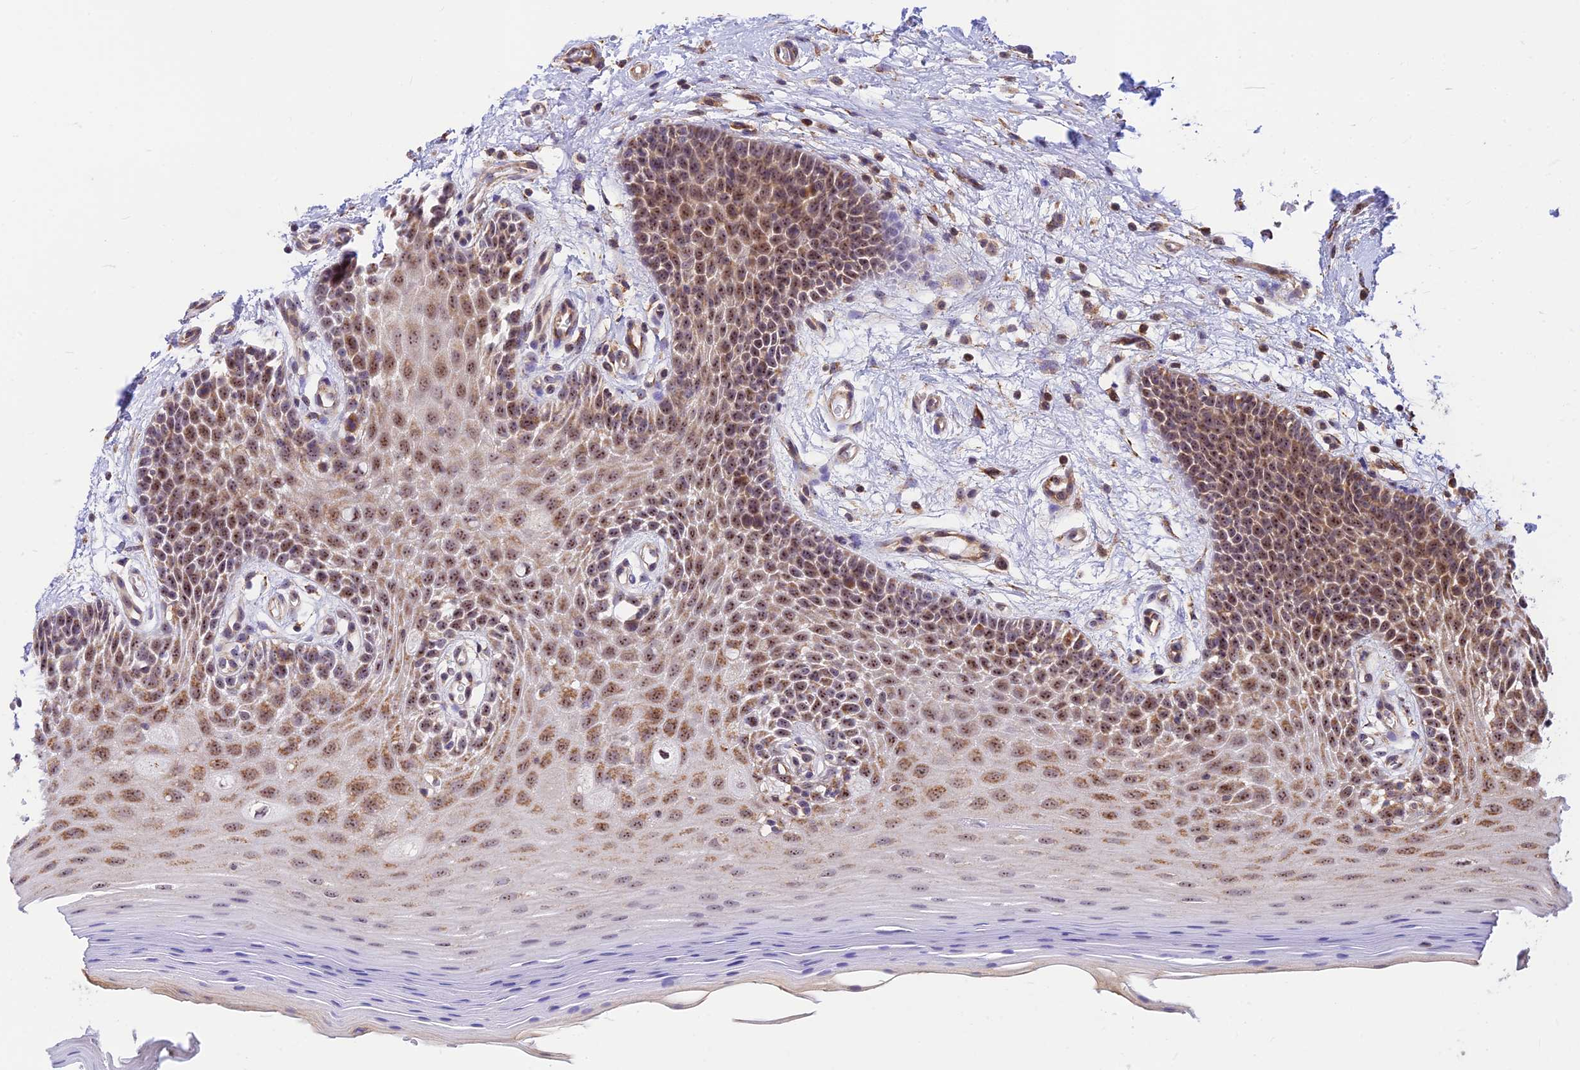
{"staining": {"intensity": "moderate", "quantity": "25%-75%", "location": "cytoplasmic/membranous,nuclear"}, "tissue": "oral mucosa", "cell_type": "Squamous epithelial cells", "image_type": "normal", "snomed": [{"axis": "morphology", "description": "Normal tissue, NOS"}, {"axis": "topography", "description": "Oral tissue"}, {"axis": "topography", "description": "Tounge, NOS"}], "caption": "Protein expression analysis of unremarkable human oral mucosa reveals moderate cytoplasmic/membranous,nuclear staining in about 25%-75% of squamous epithelial cells. Using DAB (brown) and hematoxylin (blue) stains, captured at high magnification using brightfield microscopy.", "gene": "POLR1G", "patient": {"sex": "male", "age": 47}}